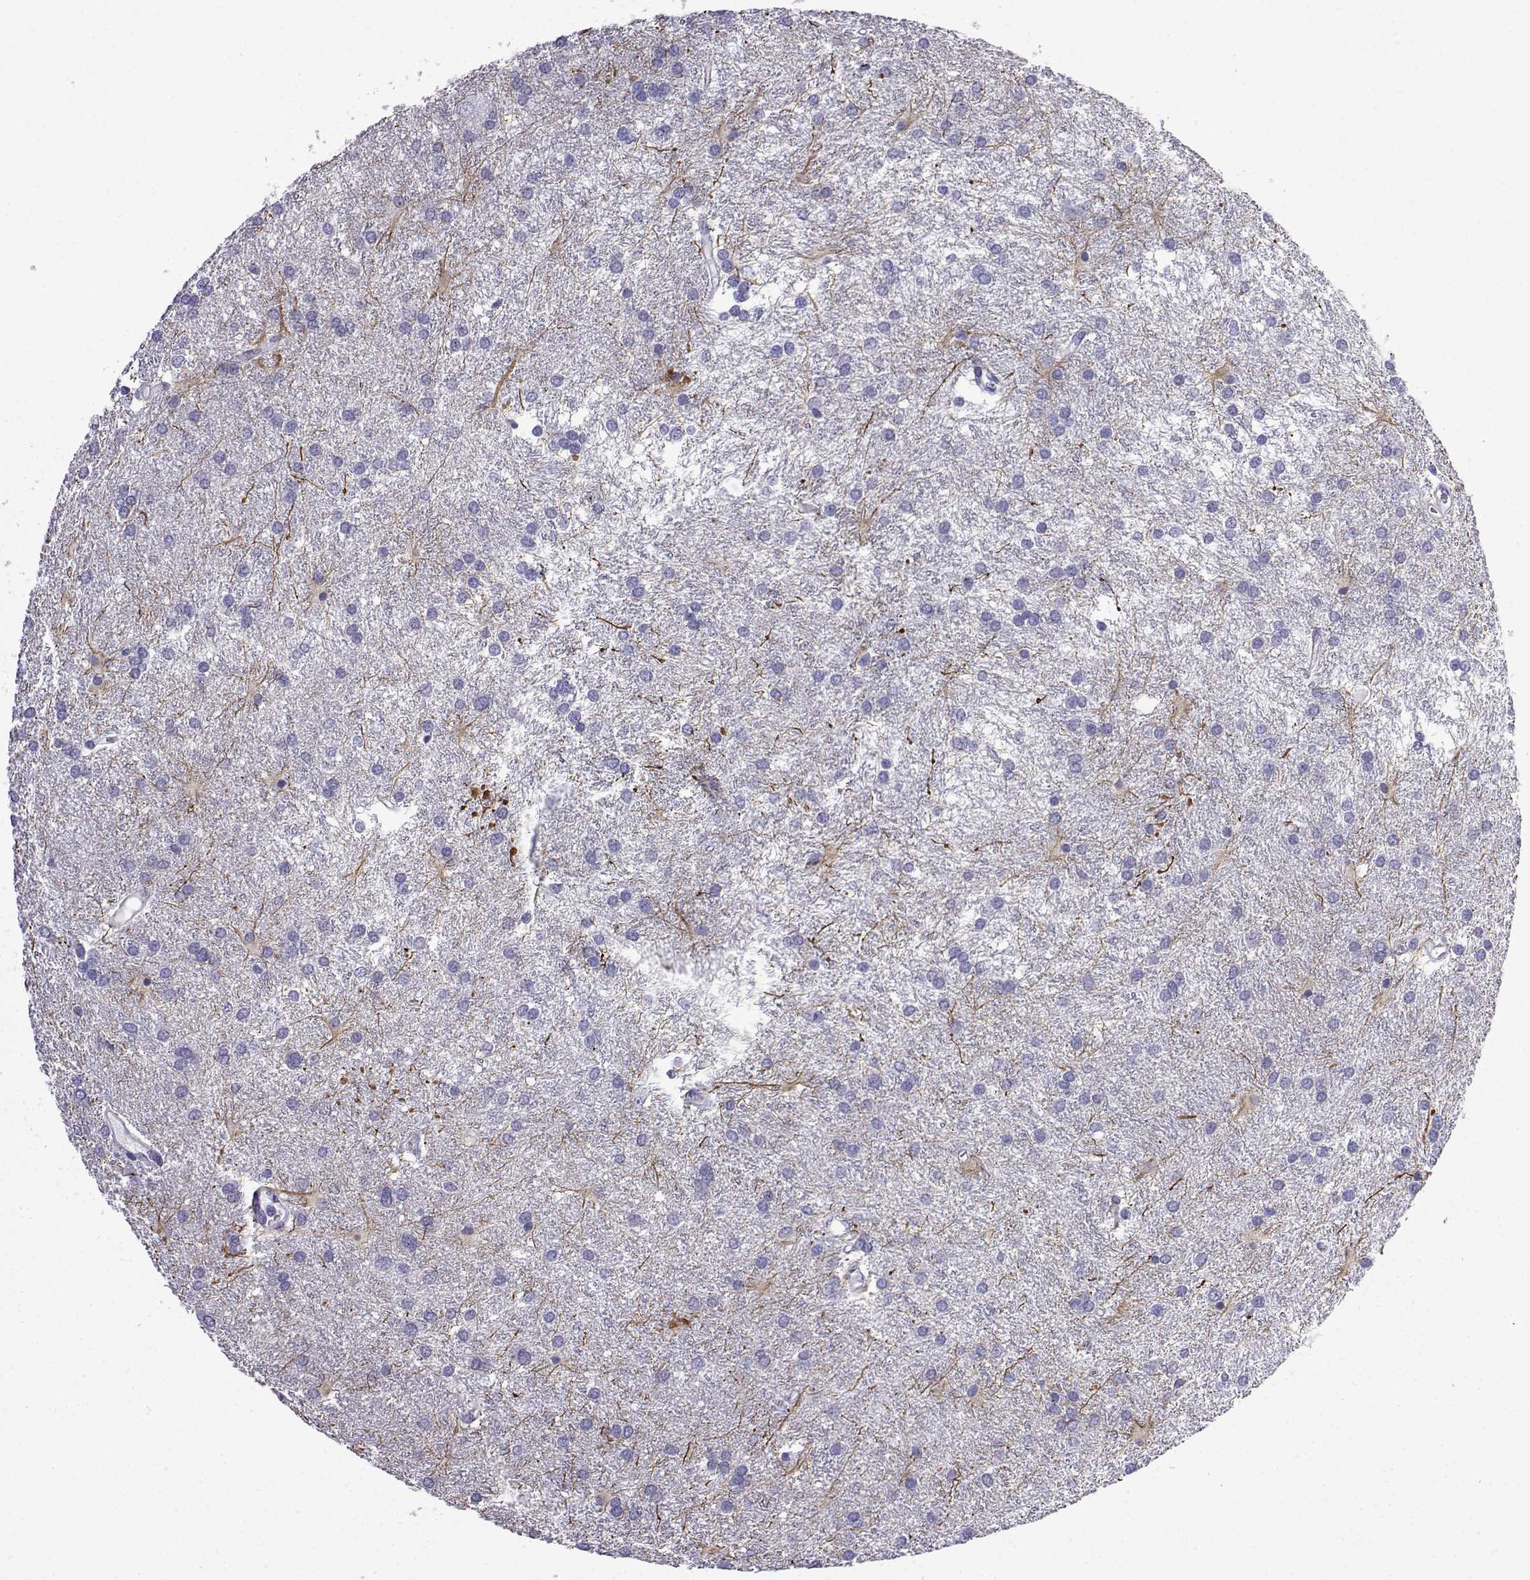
{"staining": {"intensity": "negative", "quantity": "none", "location": "none"}, "tissue": "glioma", "cell_type": "Tumor cells", "image_type": "cancer", "snomed": [{"axis": "morphology", "description": "Glioma, malignant, Low grade"}, {"axis": "topography", "description": "Brain"}], "caption": "Human glioma stained for a protein using immunohistochemistry (IHC) demonstrates no expression in tumor cells.", "gene": "KCNF1", "patient": {"sex": "female", "age": 32}}